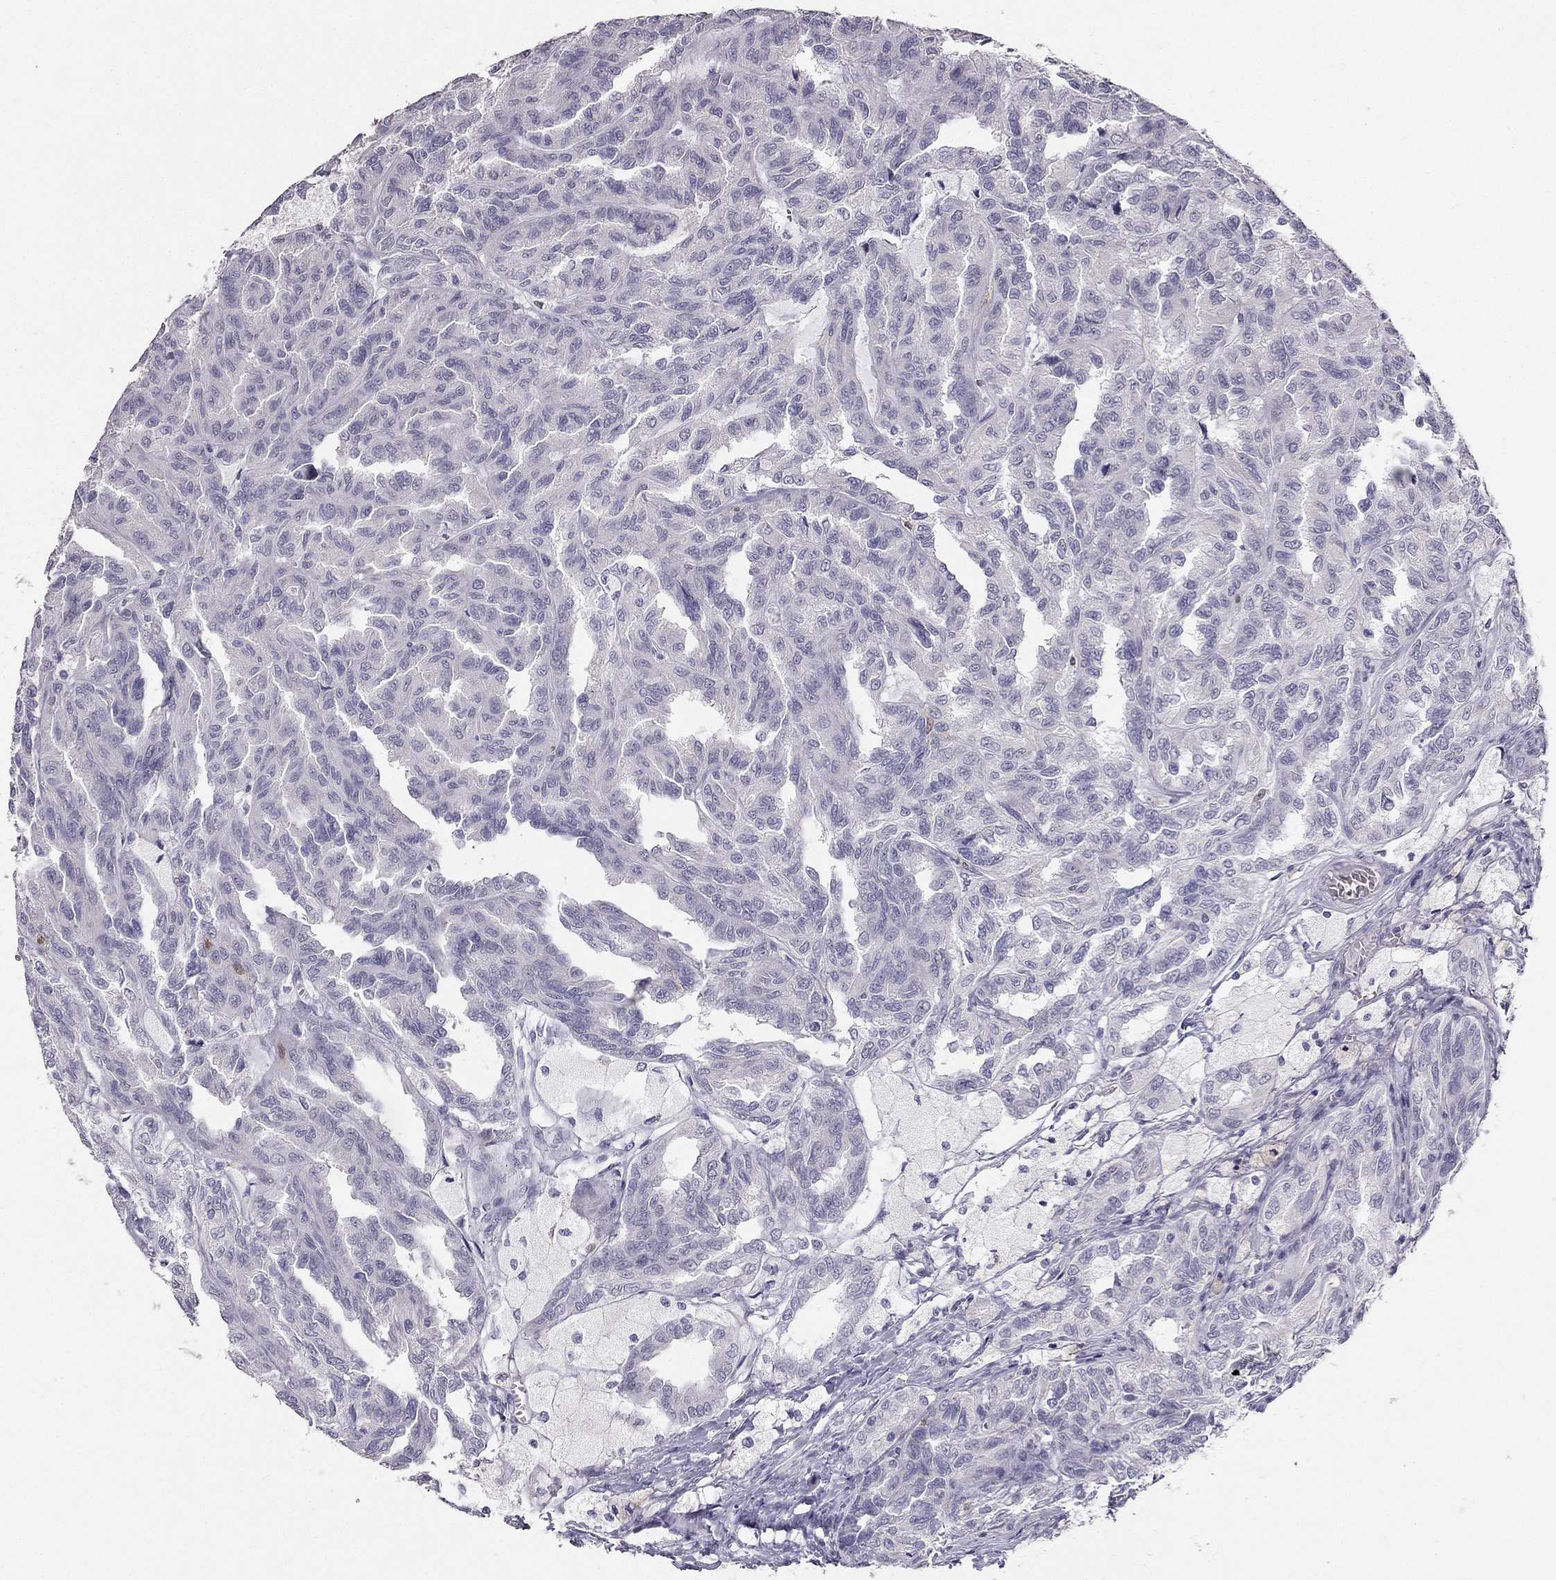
{"staining": {"intensity": "negative", "quantity": "none", "location": "none"}, "tissue": "renal cancer", "cell_type": "Tumor cells", "image_type": "cancer", "snomed": [{"axis": "morphology", "description": "Adenocarcinoma, NOS"}, {"axis": "topography", "description": "Kidney"}], "caption": "DAB (3,3'-diaminobenzidine) immunohistochemical staining of adenocarcinoma (renal) displays no significant positivity in tumor cells.", "gene": "CALB2", "patient": {"sex": "male", "age": 79}}